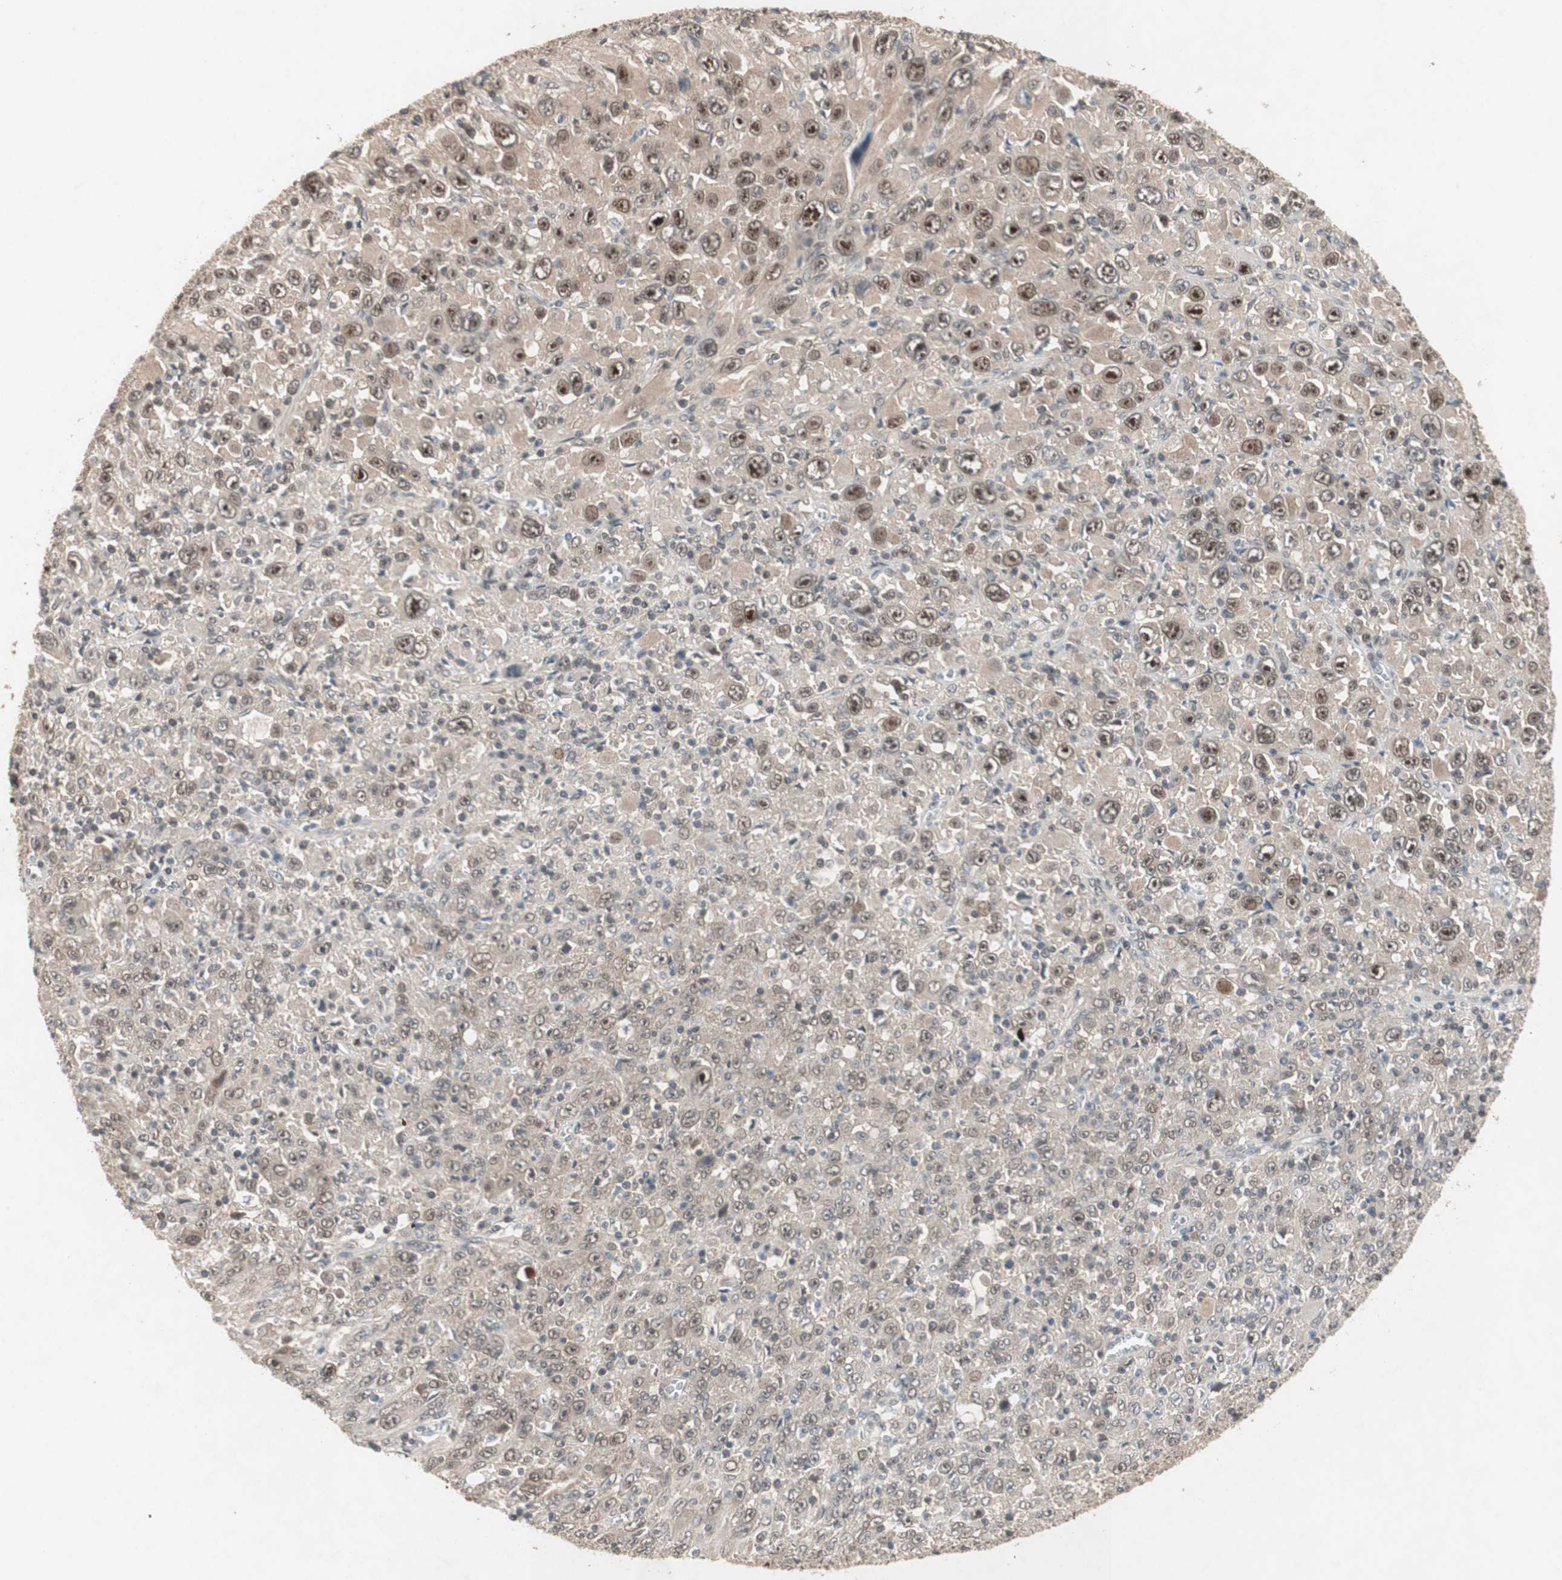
{"staining": {"intensity": "strong", "quantity": ">75%", "location": "cytoplasmic/membranous,nuclear"}, "tissue": "melanoma", "cell_type": "Tumor cells", "image_type": "cancer", "snomed": [{"axis": "morphology", "description": "Malignant melanoma, Metastatic site"}, {"axis": "topography", "description": "Skin"}], "caption": "Brown immunohistochemical staining in human melanoma shows strong cytoplasmic/membranous and nuclear staining in about >75% of tumor cells. The protein is stained brown, and the nuclei are stained in blue (DAB (3,3'-diaminobenzidine) IHC with brightfield microscopy, high magnification).", "gene": "GART", "patient": {"sex": "female", "age": 56}}